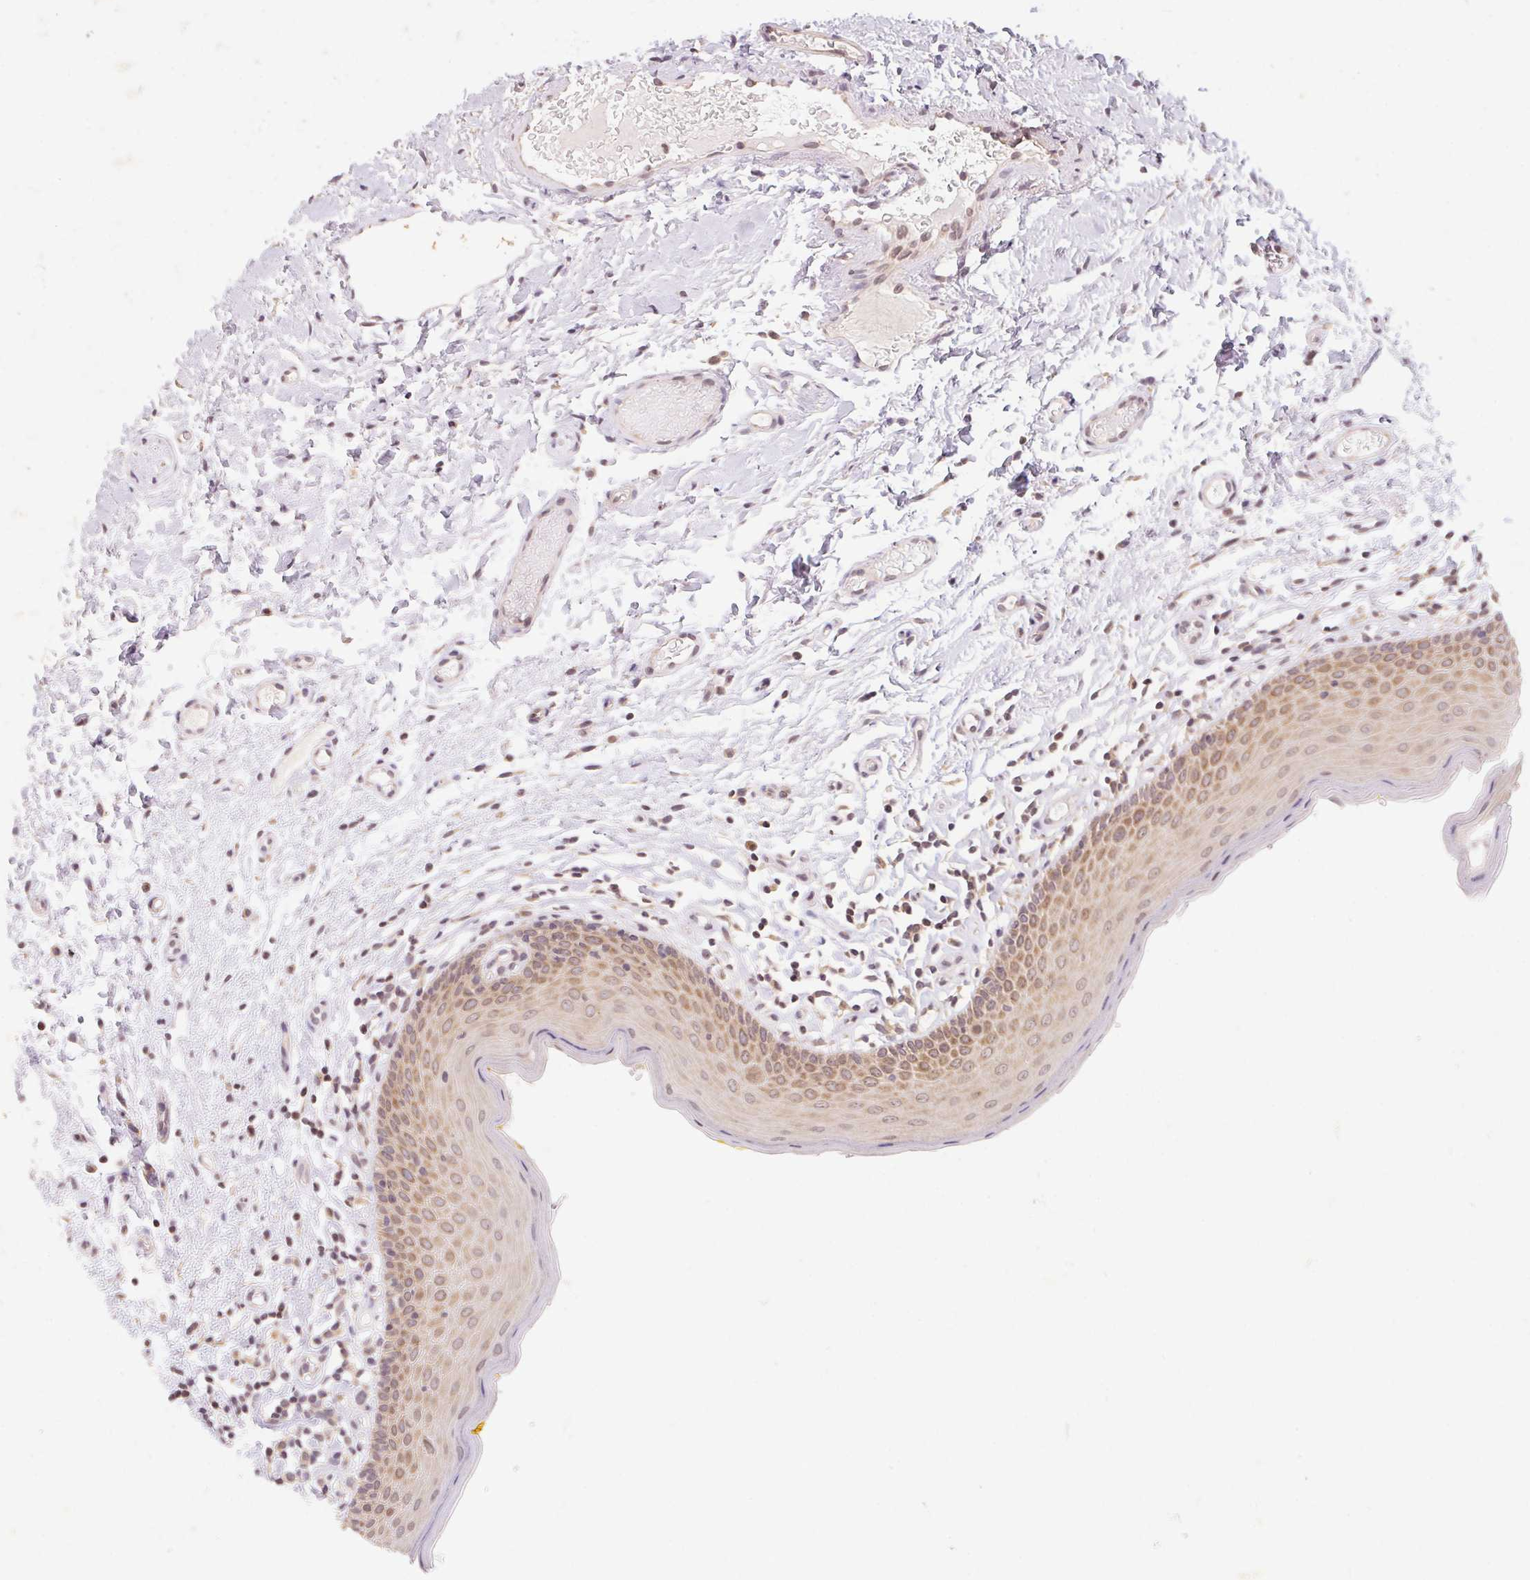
{"staining": {"intensity": "moderate", "quantity": ">75%", "location": "cytoplasmic/membranous"}, "tissue": "oral mucosa", "cell_type": "Squamous epithelial cells", "image_type": "normal", "snomed": [{"axis": "morphology", "description": "Normal tissue, NOS"}, {"axis": "topography", "description": "Oral tissue"}, {"axis": "topography", "description": "Tounge, NOS"}], "caption": "Human oral mucosa stained for a protein (brown) demonstrates moderate cytoplasmic/membranous positive expression in approximately >75% of squamous epithelial cells.", "gene": "RPL27A", "patient": {"sex": "female", "age": 58}}